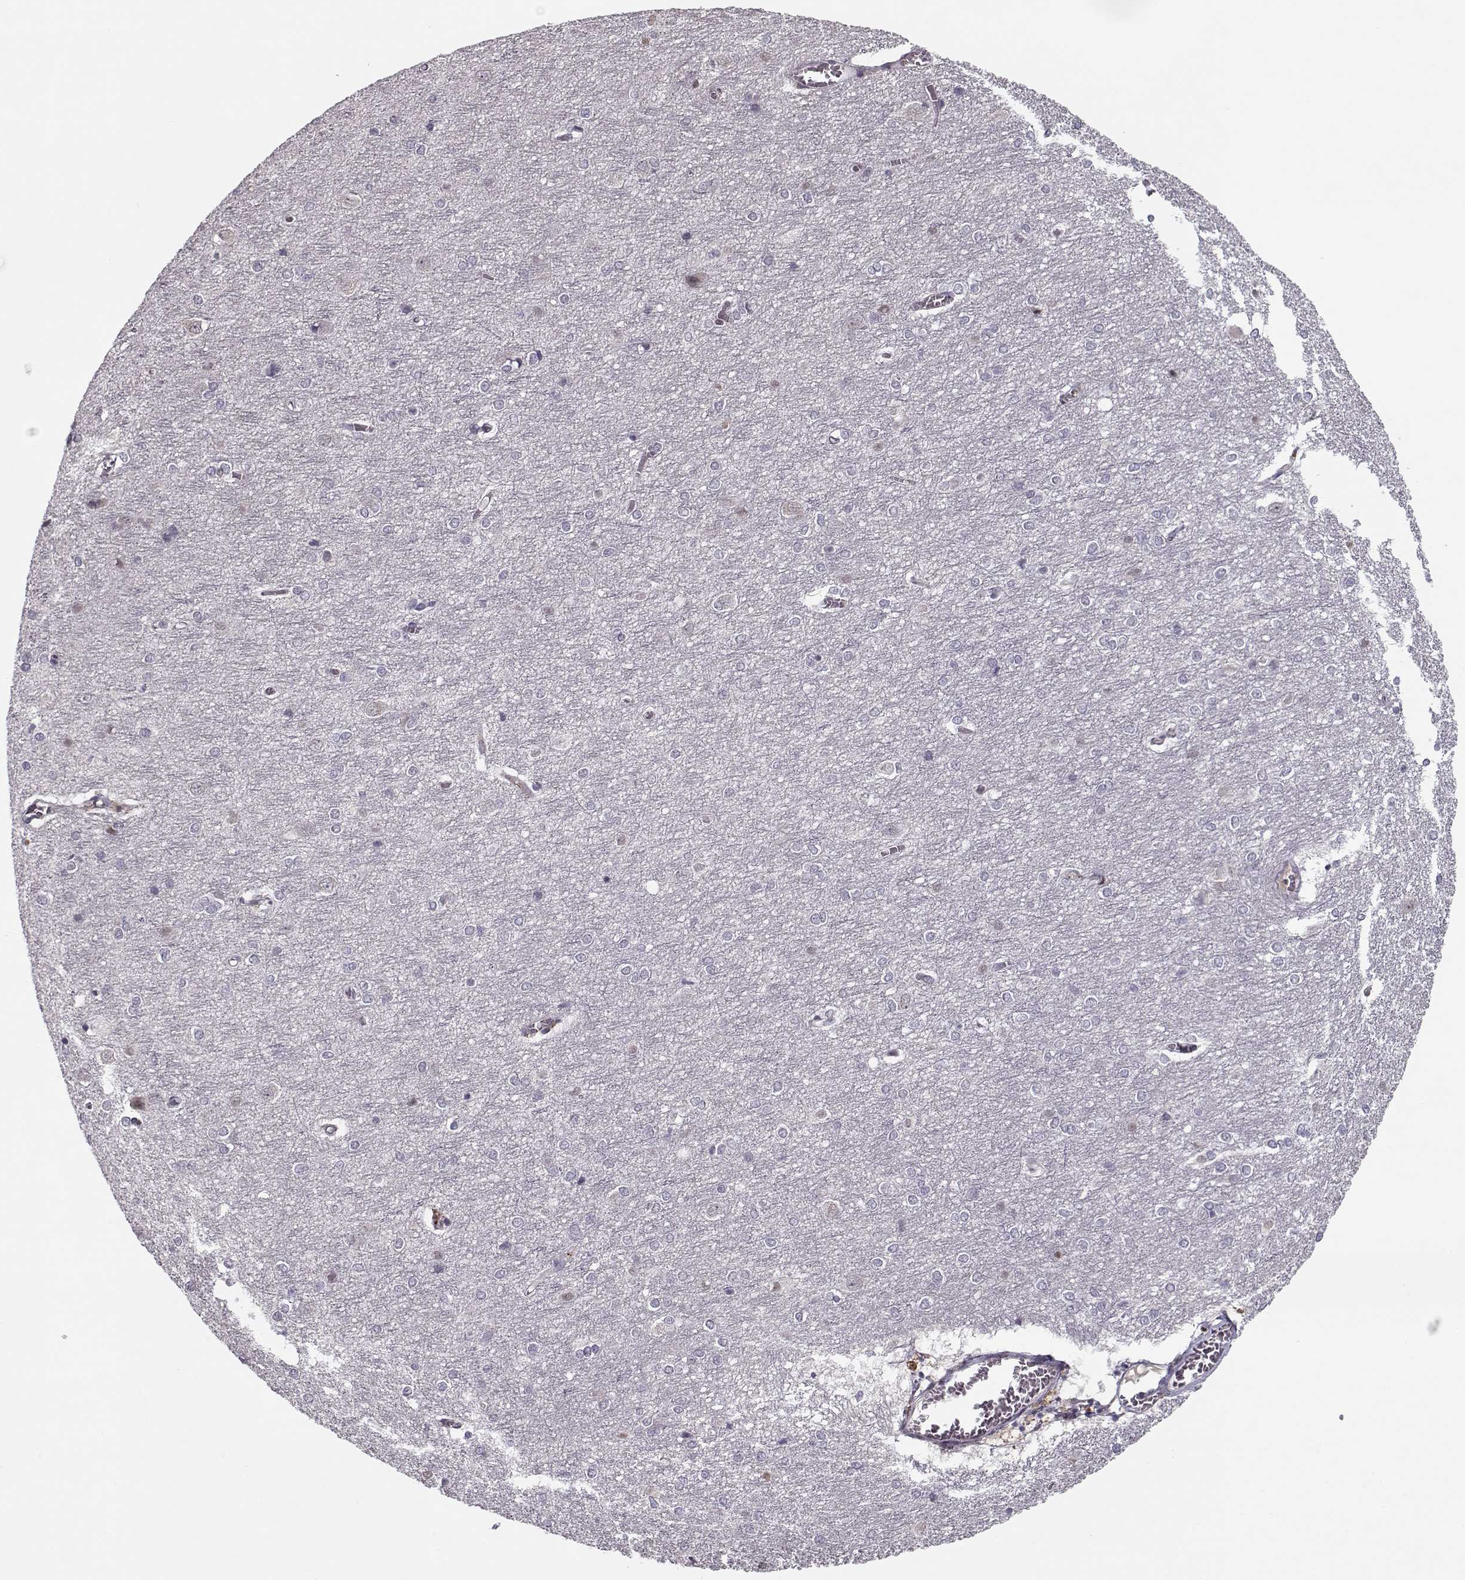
{"staining": {"intensity": "negative", "quantity": "none", "location": "none"}, "tissue": "cerebral cortex", "cell_type": "Endothelial cells", "image_type": "normal", "snomed": [{"axis": "morphology", "description": "Normal tissue, NOS"}, {"axis": "topography", "description": "Cerebral cortex"}], "caption": "Immunohistochemistry (IHC) of benign cerebral cortex shows no positivity in endothelial cells.", "gene": "DNAI3", "patient": {"sex": "male", "age": 37}}